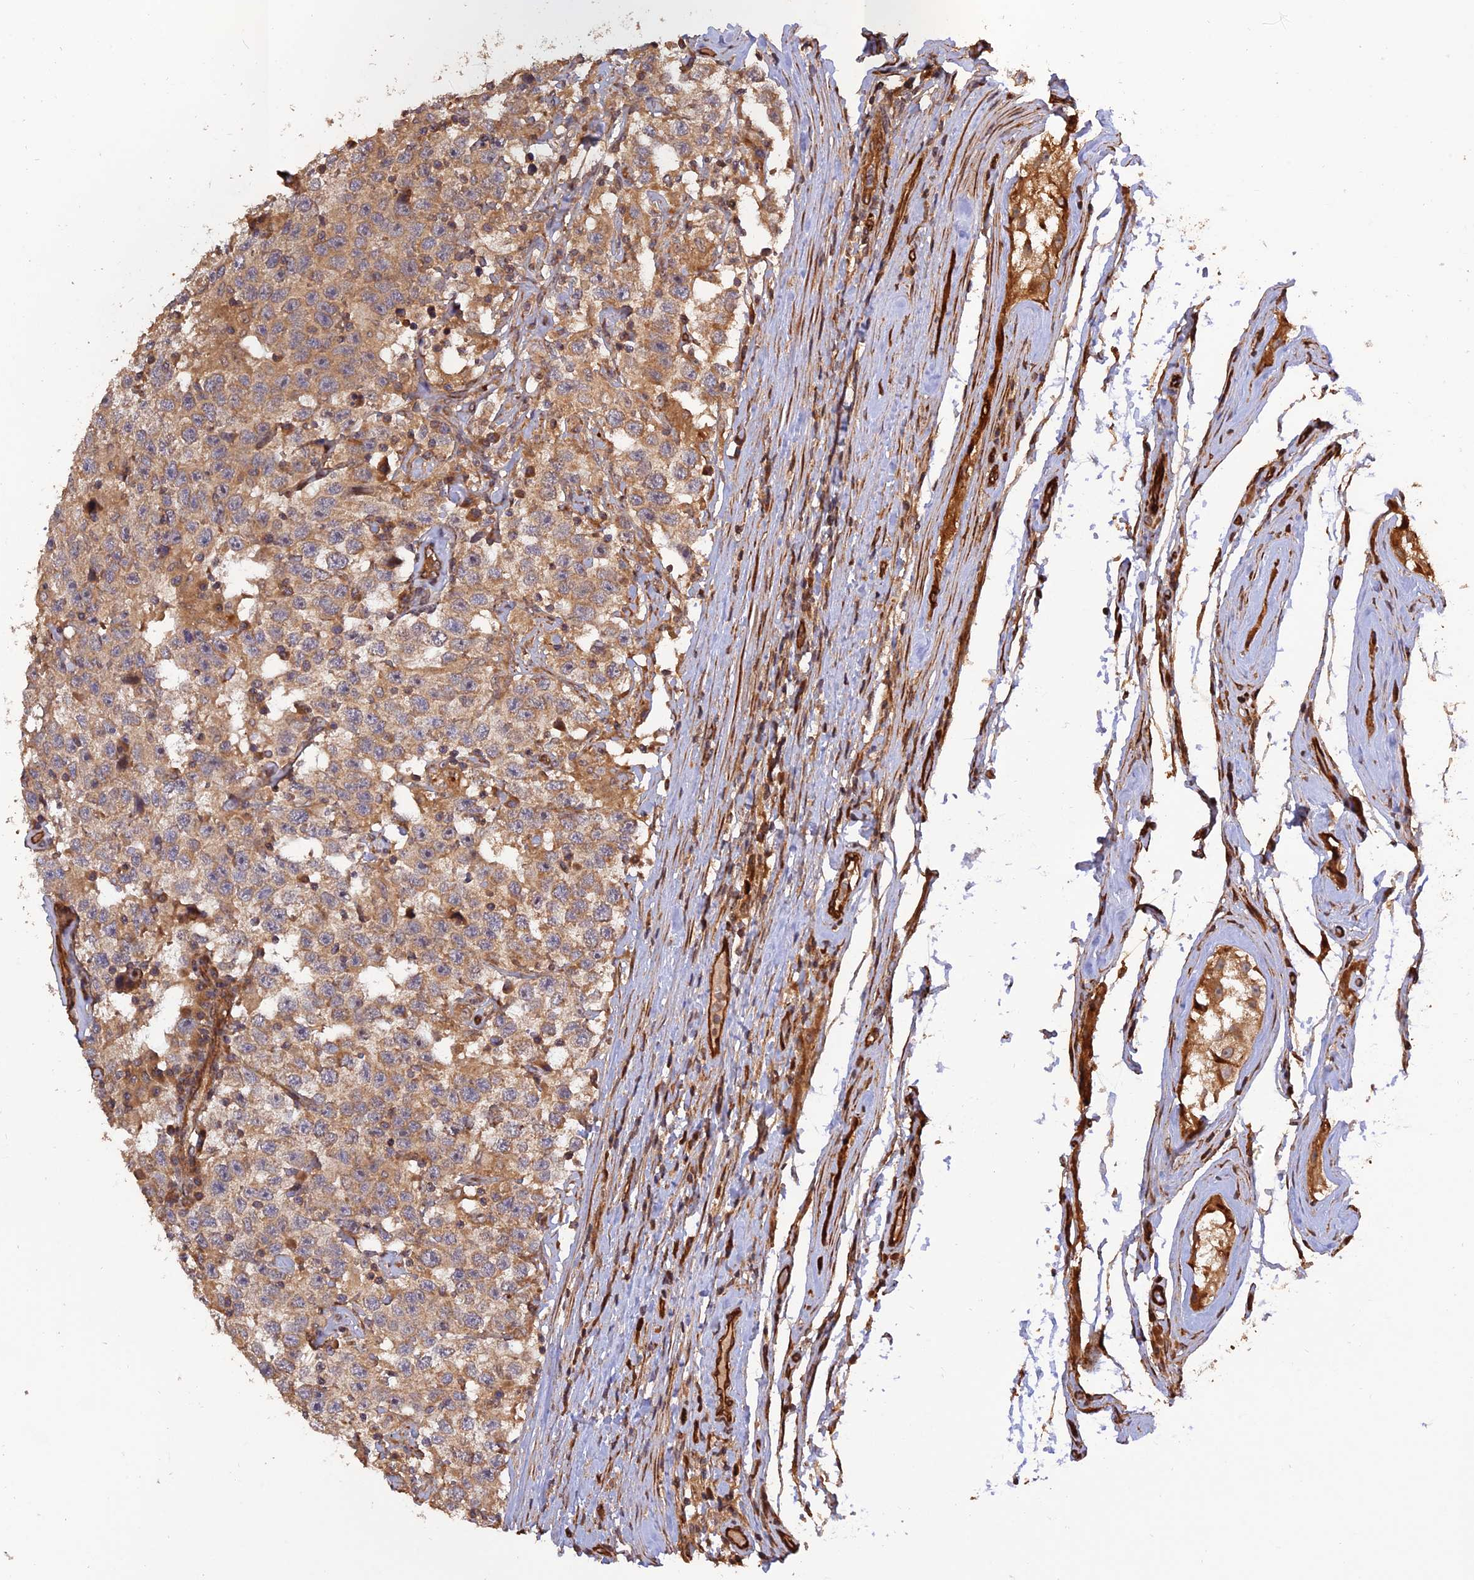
{"staining": {"intensity": "moderate", "quantity": ">75%", "location": "cytoplasmic/membranous"}, "tissue": "testis cancer", "cell_type": "Tumor cells", "image_type": "cancer", "snomed": [{"axis": "morphology", "description": "Seminoma, NOS"}, {"axis": "topography", "description": "Testis"}], "caption": "A medium amount of moderate cytoplasmic/membranous expression is appreciated in approximately >75% of tumor cells in testis seminoma tissue. The staining was performed using DAB (3,3'-diaminobenzidine) to visualize the protein expression in brown, while the nuclei were stained in blue with hematoxylin (Magnification: 20x).", "gene": "CREBL2", "patient": {"sex": "male", "age": 41}}